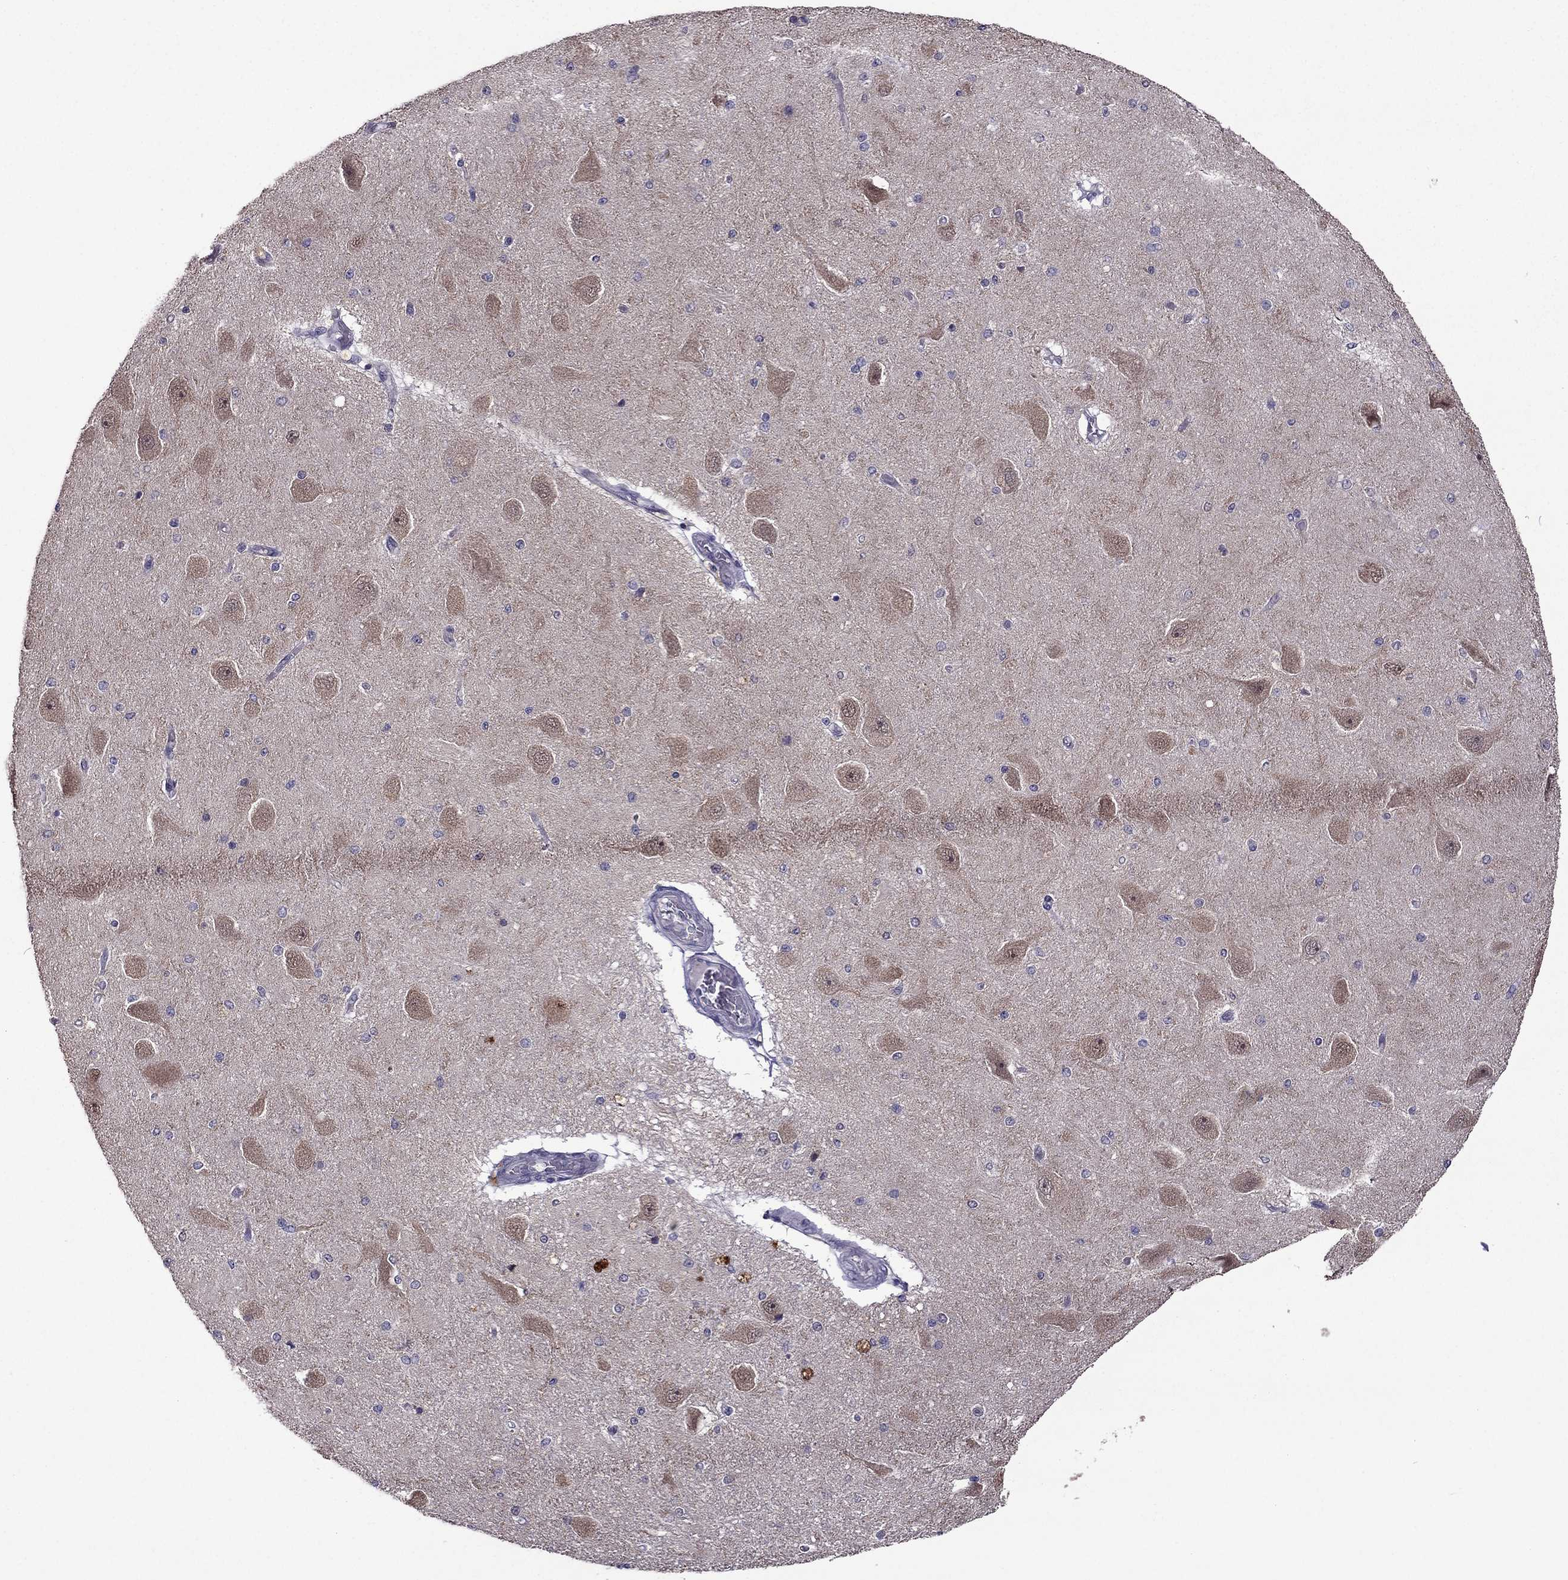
{"staining": {"intensity": "negative", "quantity": "none", "location": "none"}, "tissue": "hippocampus", "cell_type": "Glial cells", "image_type": "normal", "snomed": [{"axis": "morphology", "description": "Normal tissue, NOS"}, {"axis": "topography", "description": "Hippocampus"}], "caption": "A histopathology image of hippocampus stained for a protein reveals no brown staining in glial cells.", "gene": "CDK5", "patient": {"sex": "female", "age": 54}}